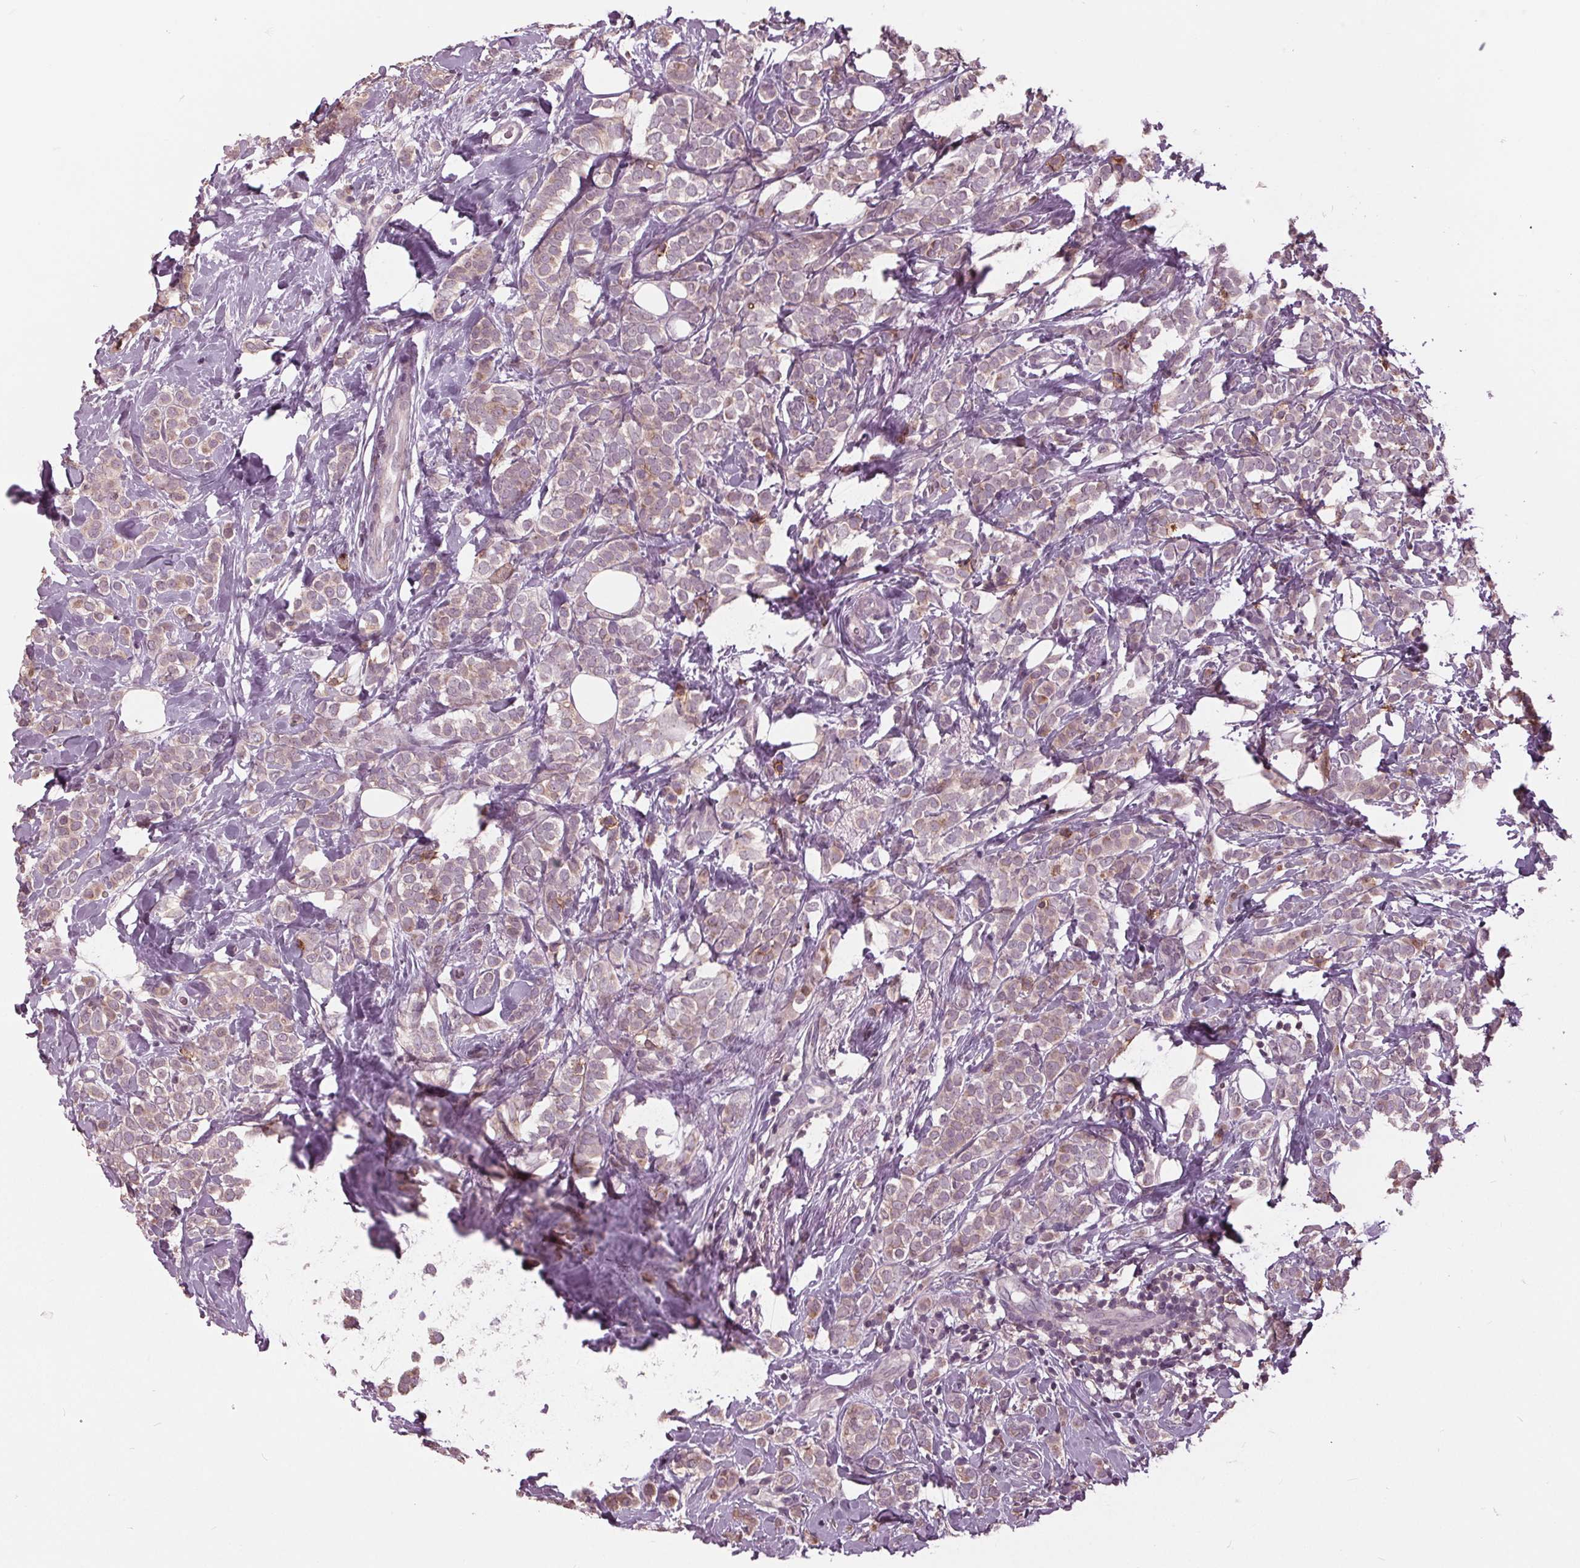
{"staining": {"intensity": "weak", "quantity": "<25%", "location": "cytoplasmic/membranous"}, "tissue": "breast cancer", "cell_type": "Tumor cells", "image_type": "cancer", "snomed": [{"axis": "morphology", "description": "Lobular carcinoma"}, {"axis": "topography", "description": "Breast"}], "caption": "This is a photomicrograph of immunohistochemistry (IHC) staining of breast cancer, which shows no positivity in tumor cells.", "gene": "SIGLEC6", "patient": {"sex": "female", "age": 49}}